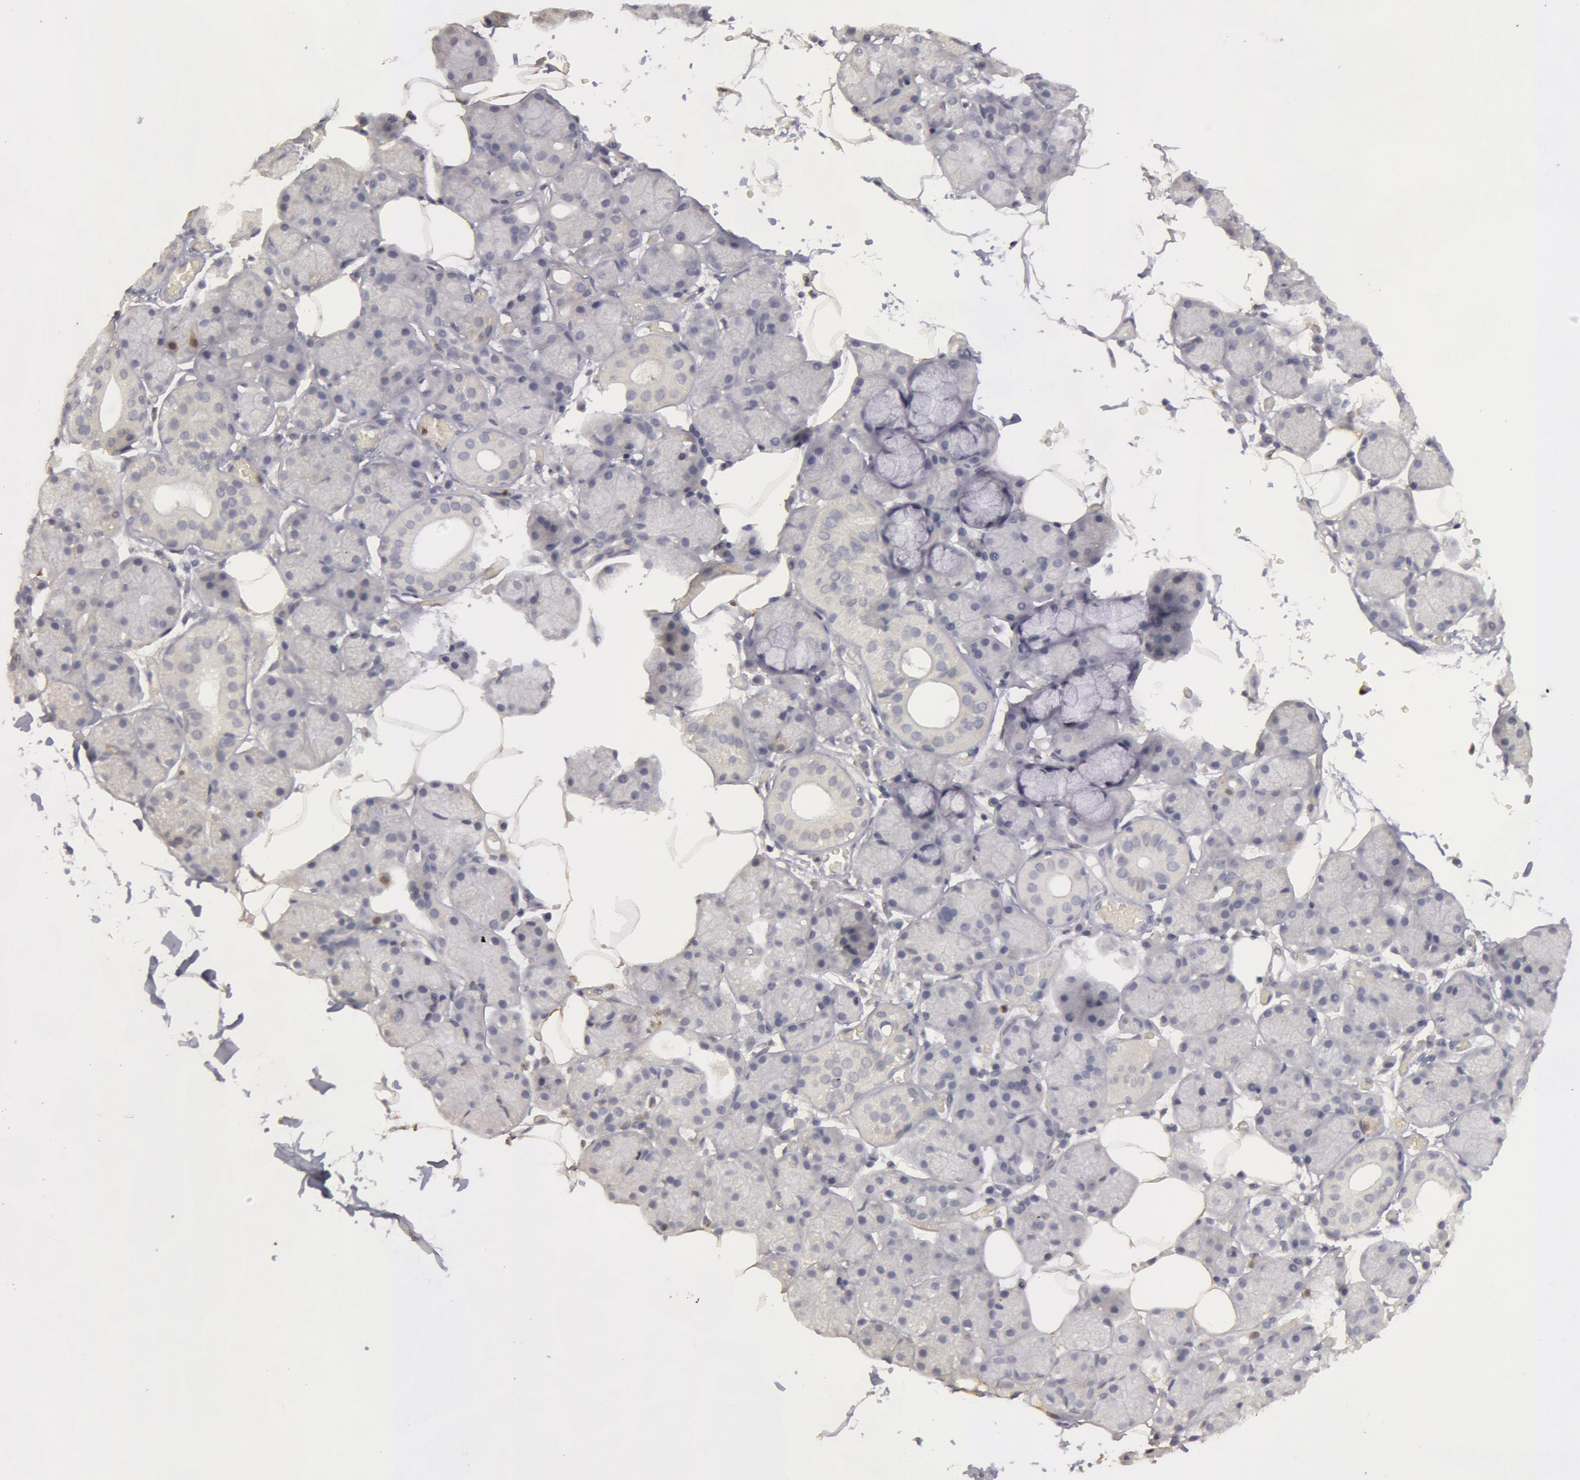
{"staining": {"intensity": "weak", "quantity": "<25%", "location": "cytoplasmic/membranous"}, "tissue": "salivary gland", "cell_type": "Glandular cells", "image_type": "normal", "snomed": [{"axis": "morphology", "description": "Normal tissue, NOS"}, {"axis": "topography", "description": "Salivary gland"}], "caption": "DAB (3,3'-diaminobenzidine) immunohistochemical staining of unremarkable salivary gland demonstrates no significant positivity in glandular cells. (Immunohistochemistry (ihc), brightfield microscopy, high magnification).", "gene": "CAT", "patient": {"sex": "male", "age": 54}}